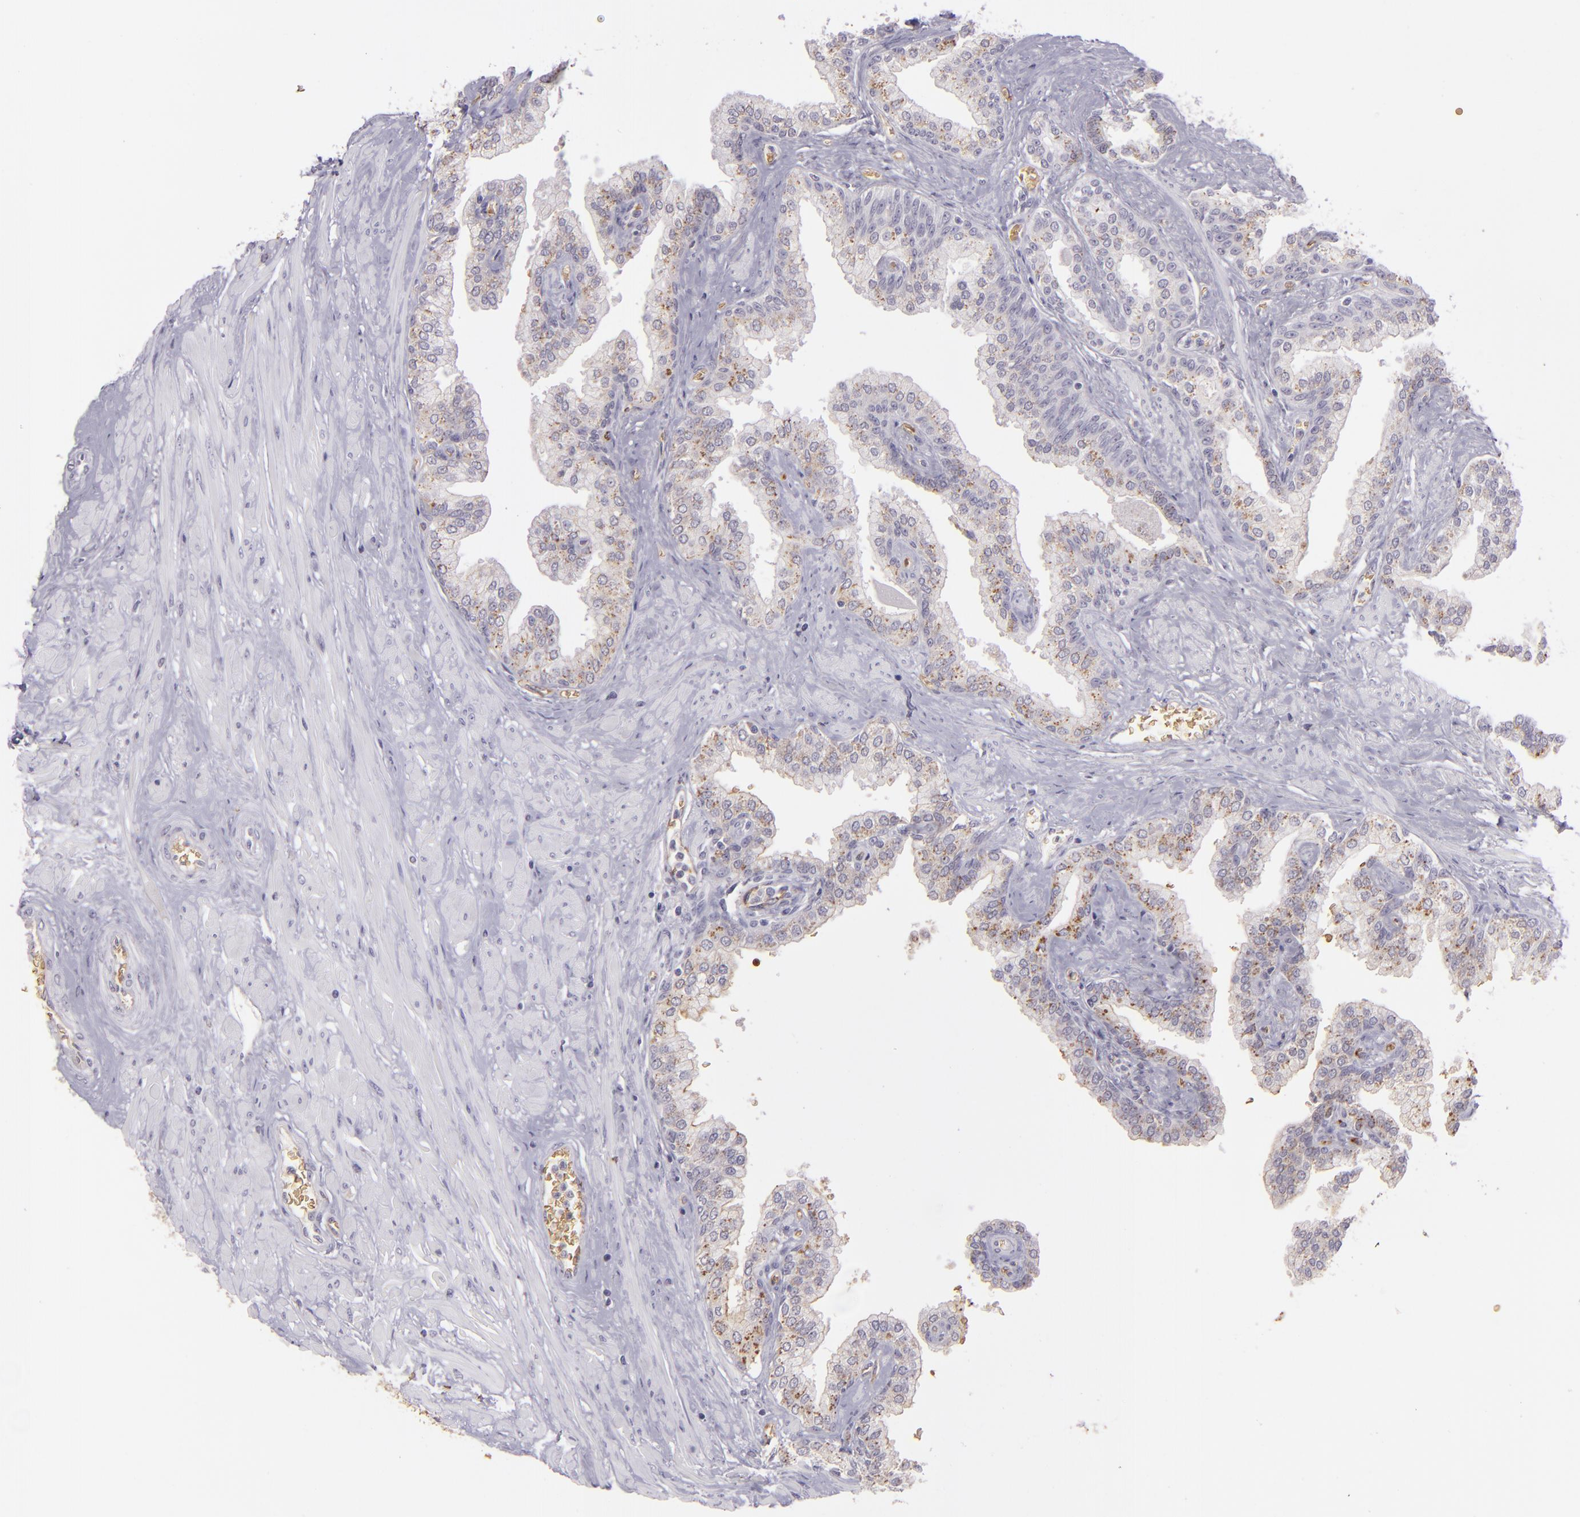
{"staining": {"intensity": "moderate", "quantity": ">75%", "location": "cytoplasmic/membranous"}, "tissue": "prostate", "cell_type": "Glandular cells", "image_type": "normal", "snomed": [{"axis": "morphology", "description": "Normal tissue, NOS"}, {"axis": "topography", "description": "Prostate"}], "caption": "This histopathology image reveals immunohistochemistry staining of benign prostate, with medium moderate cytoplasmic/membranous positivity in approximately >75% of glandular cells.", "gene": "ACE", "patient": {"sex": "male", "age": 60}}